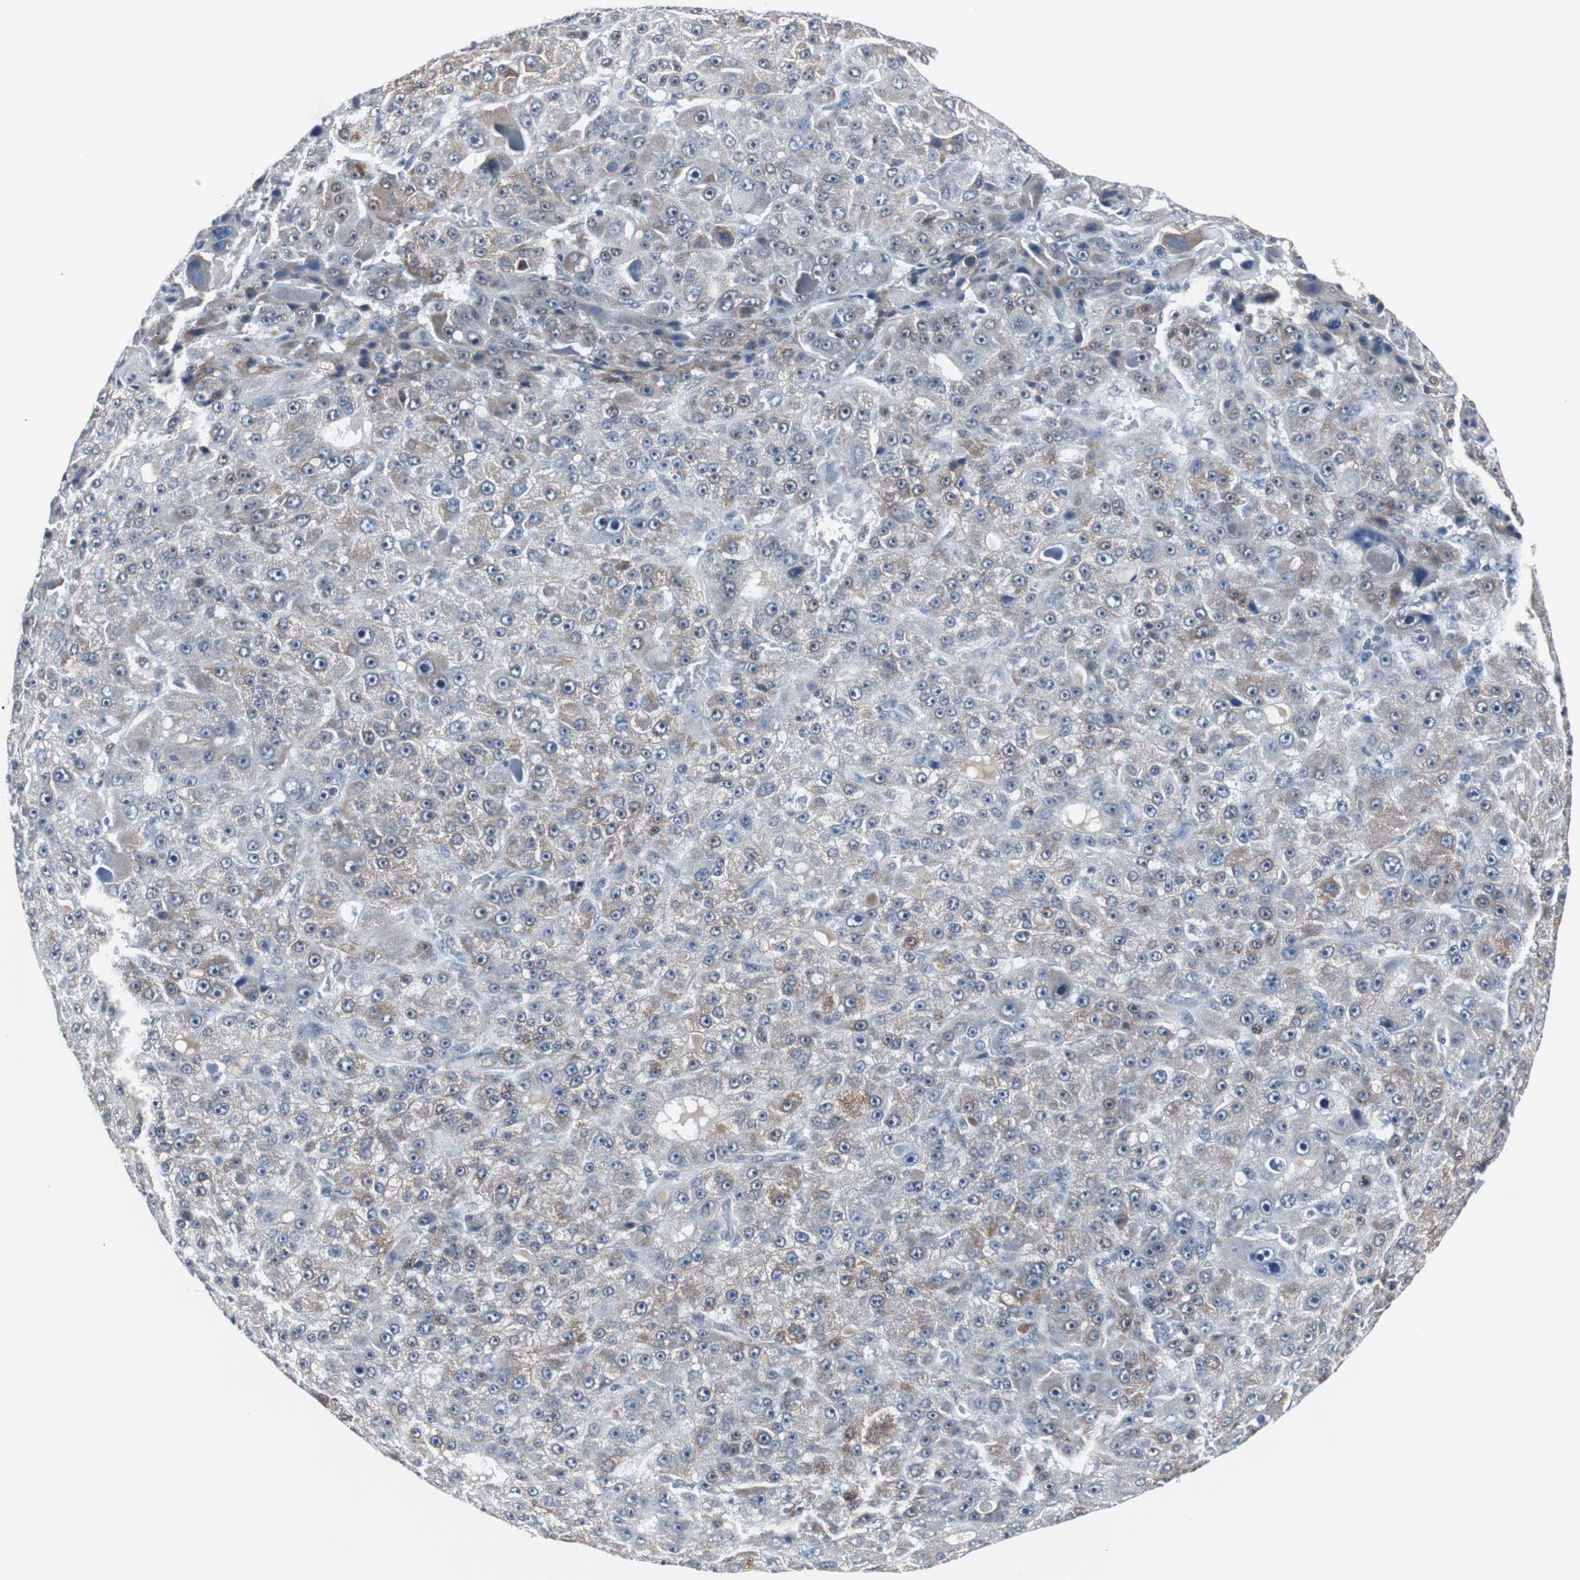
{"staining": {"intensity": "moderate", "quantity": "<25%", "location": "cytoplasmic/membranous"}, "tissue": "liver cancer", "cell_type": "Tumor cells", "image_type": "cancer", "snomed": [{"axis": "morphology", "description": "Carcinoma, Hepatocellular, NOS"}, {"axis": "topography", "description": "Liver"}], "caption": "Immunohistochemical staining of hepatocellular carcinoma (liver) reveals low levels of moderate cytoplasmic/membranous positivity in approximately <25% of tumor cells. The staining was performed using DAB (3,3'-diaminobenzidine), with brown indicating positive protein expression. Nuclei are stained blue with hematoxylin.", "gene": "ZHX2", "patient": {"sex": "male", "age": 76}}